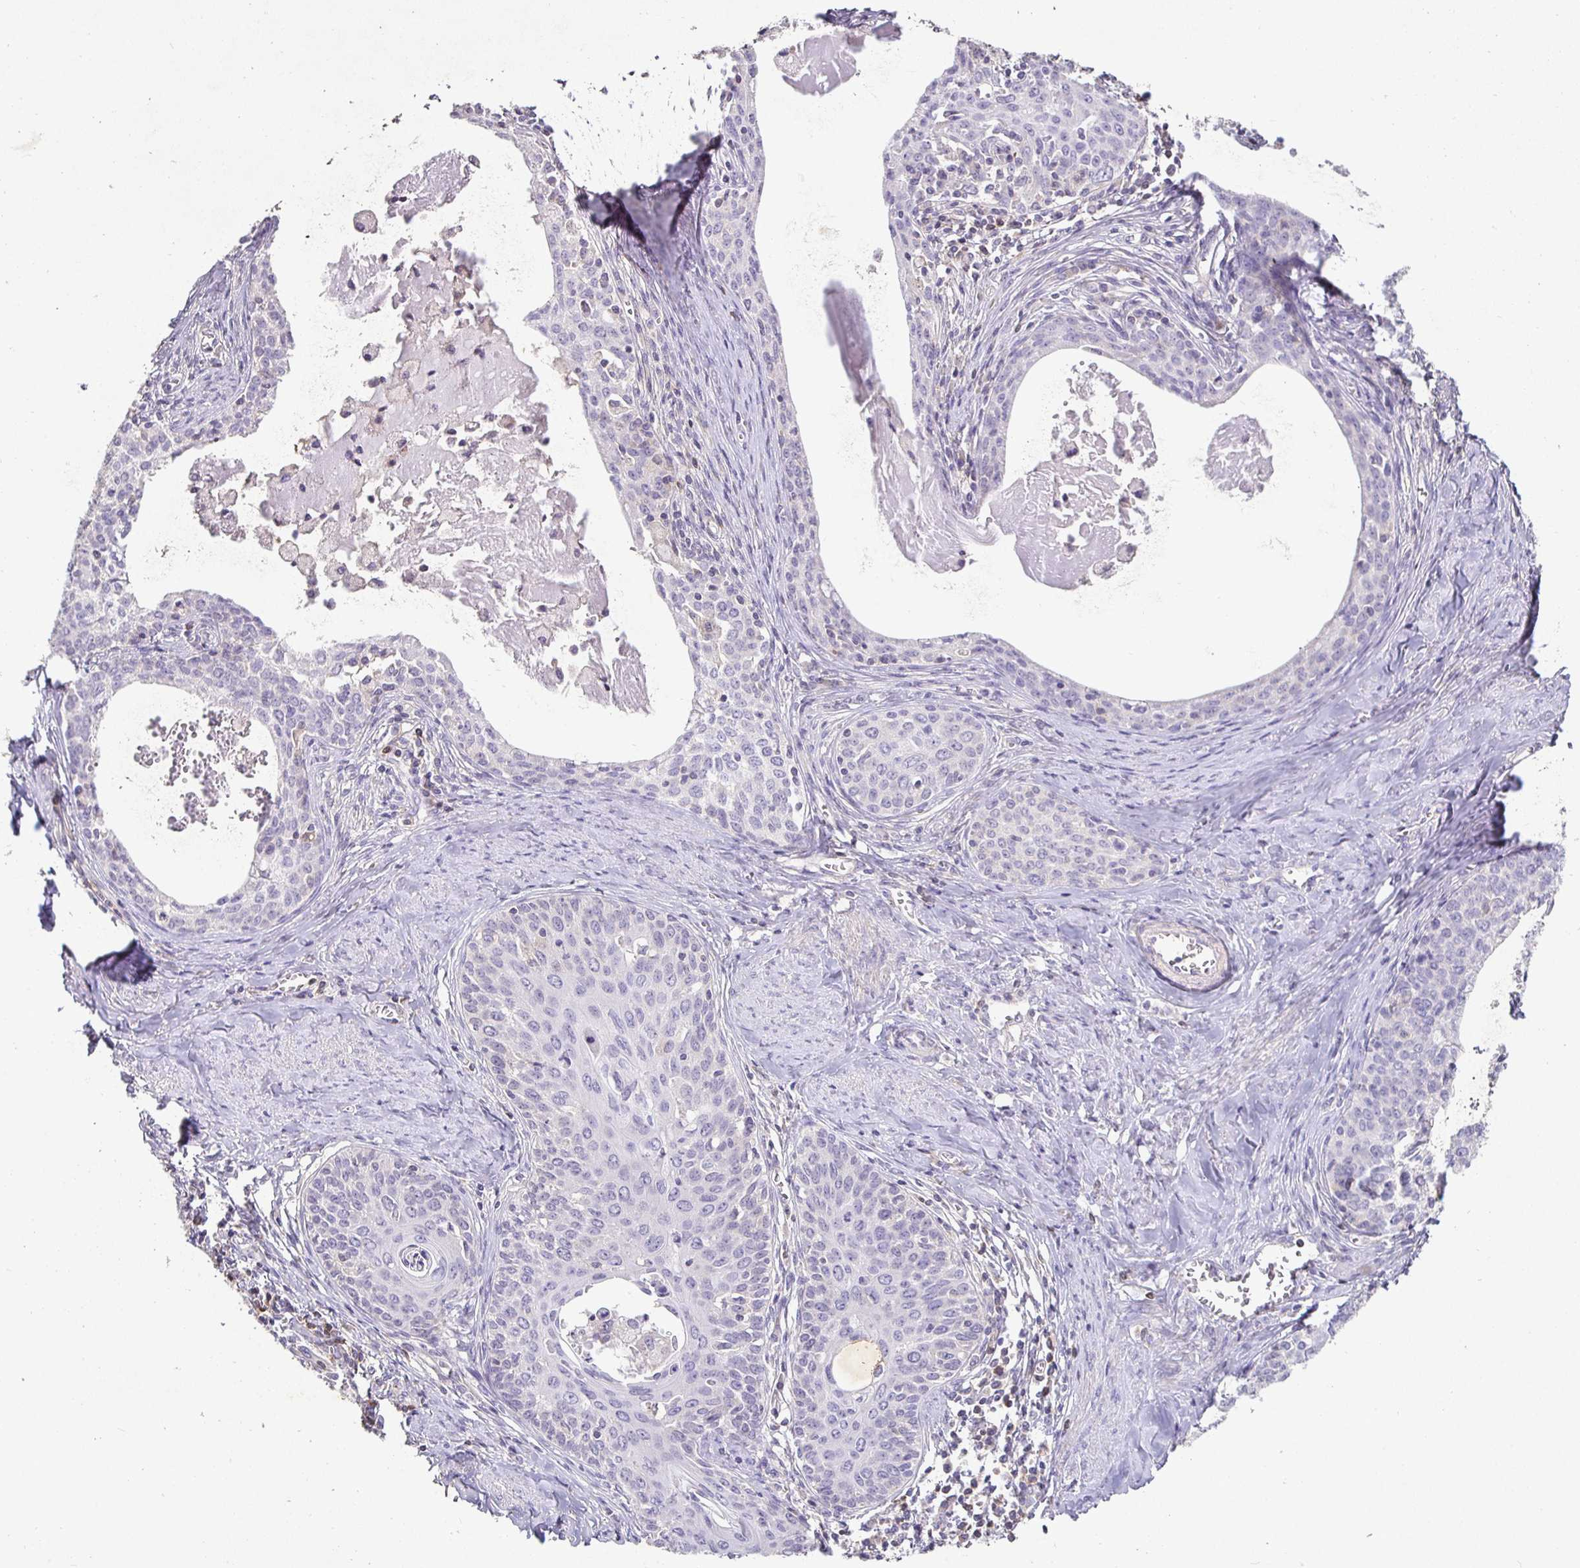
{"staining": {"intensity": "negative", "quantity": "none", "location": "none"}, "tissue": "cervical cancer", "cell_type": "Tumor cells", "image_type": "cancer", "snomed": [{"axis": "morphology", "description": "Squamous cell carcinoma, NOS"}, {"axis": "morphology", "description": "Adenocarcinoma, NOS"}, {"axis": "topography", "description": "Cervix"}], "caption": "The histopathology image displays no significant positivity in tumor cells of cervical cancer.", "gene": "SHISA4", "patient": {"sex": "female", "age": 52}}